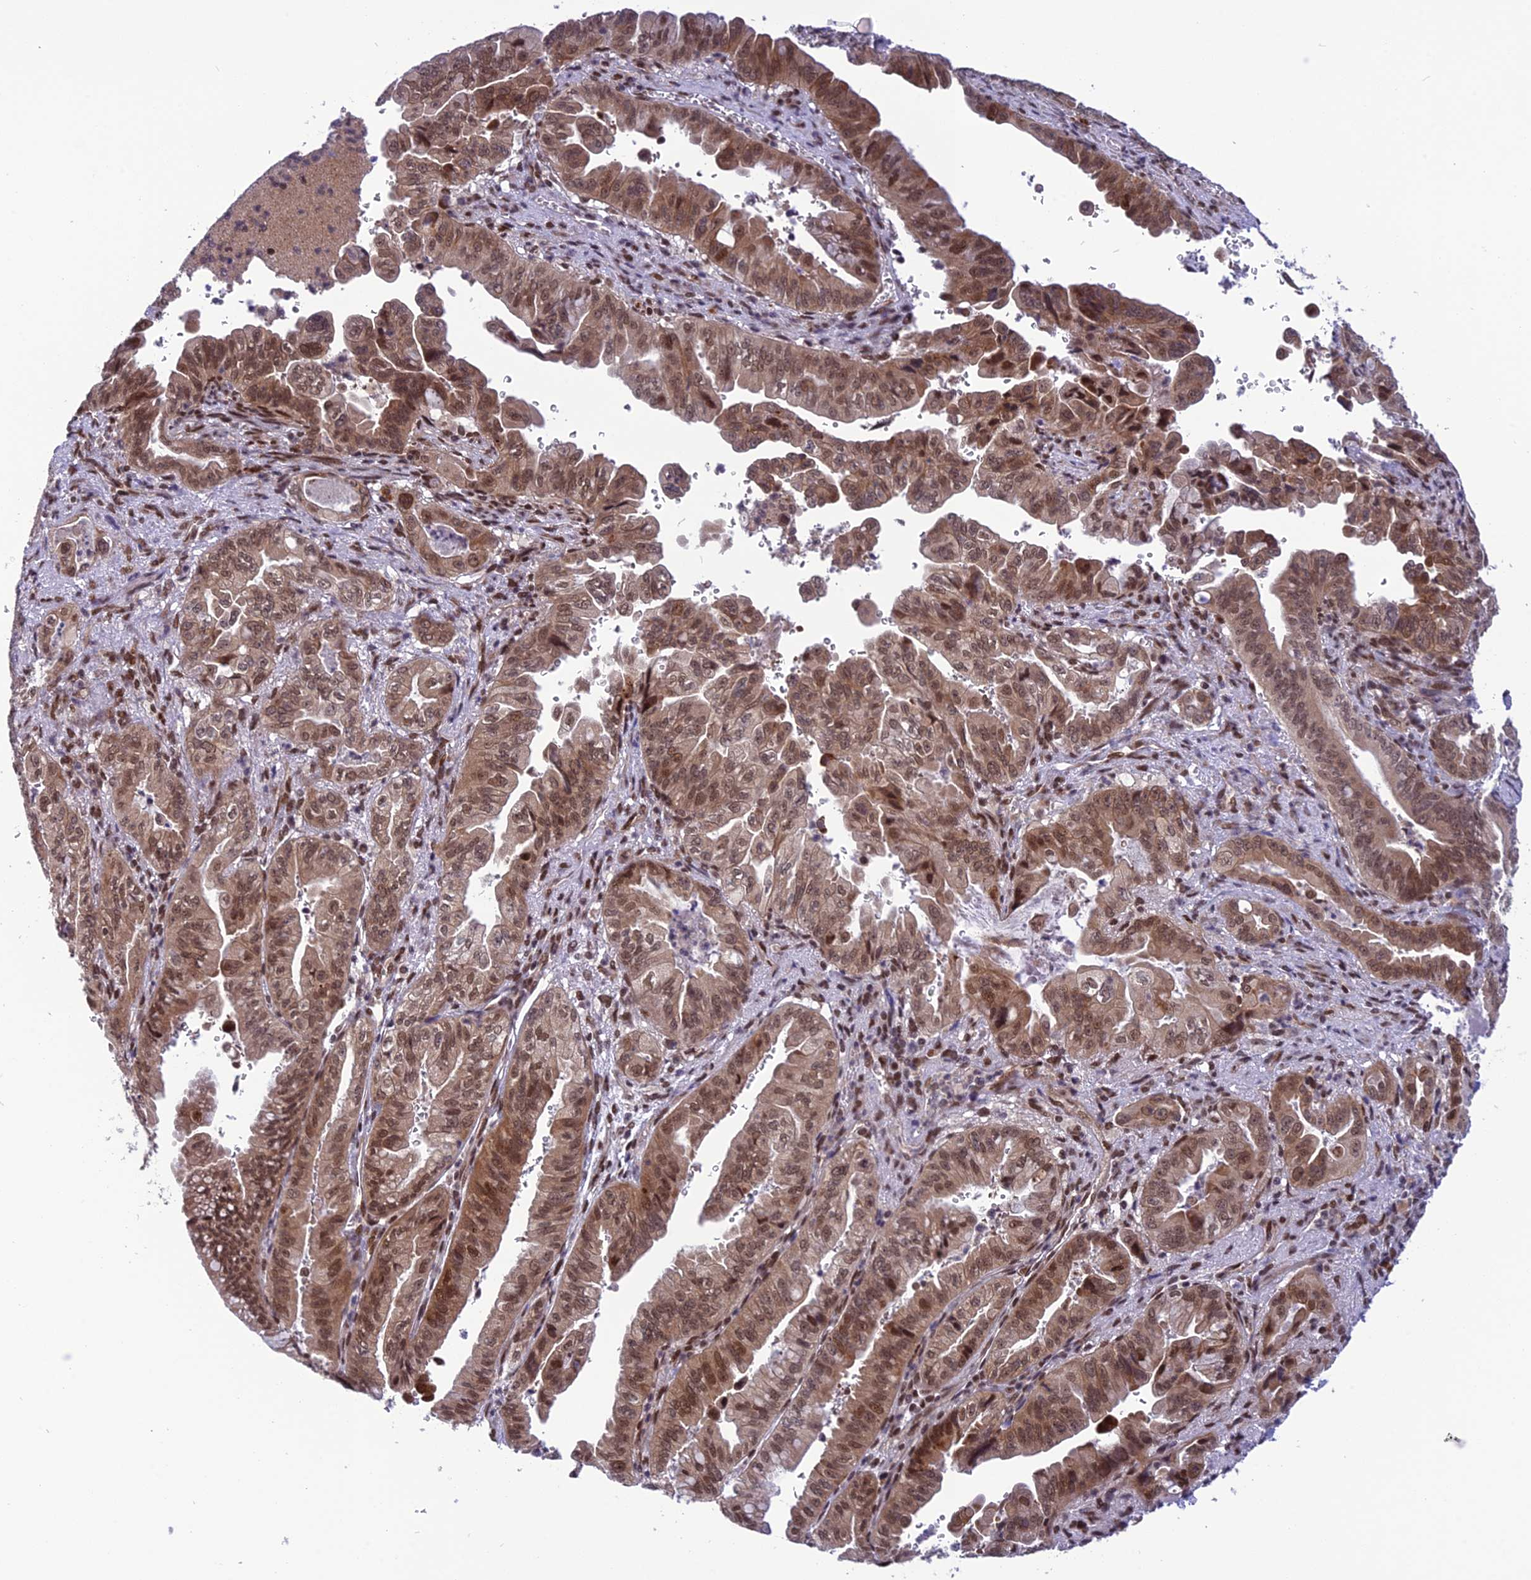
{"staining": {"intensity": "moderate", "quantity": ">75%", "location": "nuclear"}, "tissue": "pancreatic cancer", "cell_type": "Tumor cells", "image_type": "cancer", "snomed": [{"axis": "morphology", "description": "Adenocarcinoma, NOS"}, {"axis": "topography", "description": "Pancreas"}], "caption": "Human pancreatic cancer stained with a protein marker exhibits moderate staining in tumor cells.", "gene": "RTRAF", "patient": {"sex": "male", "age": 70}}